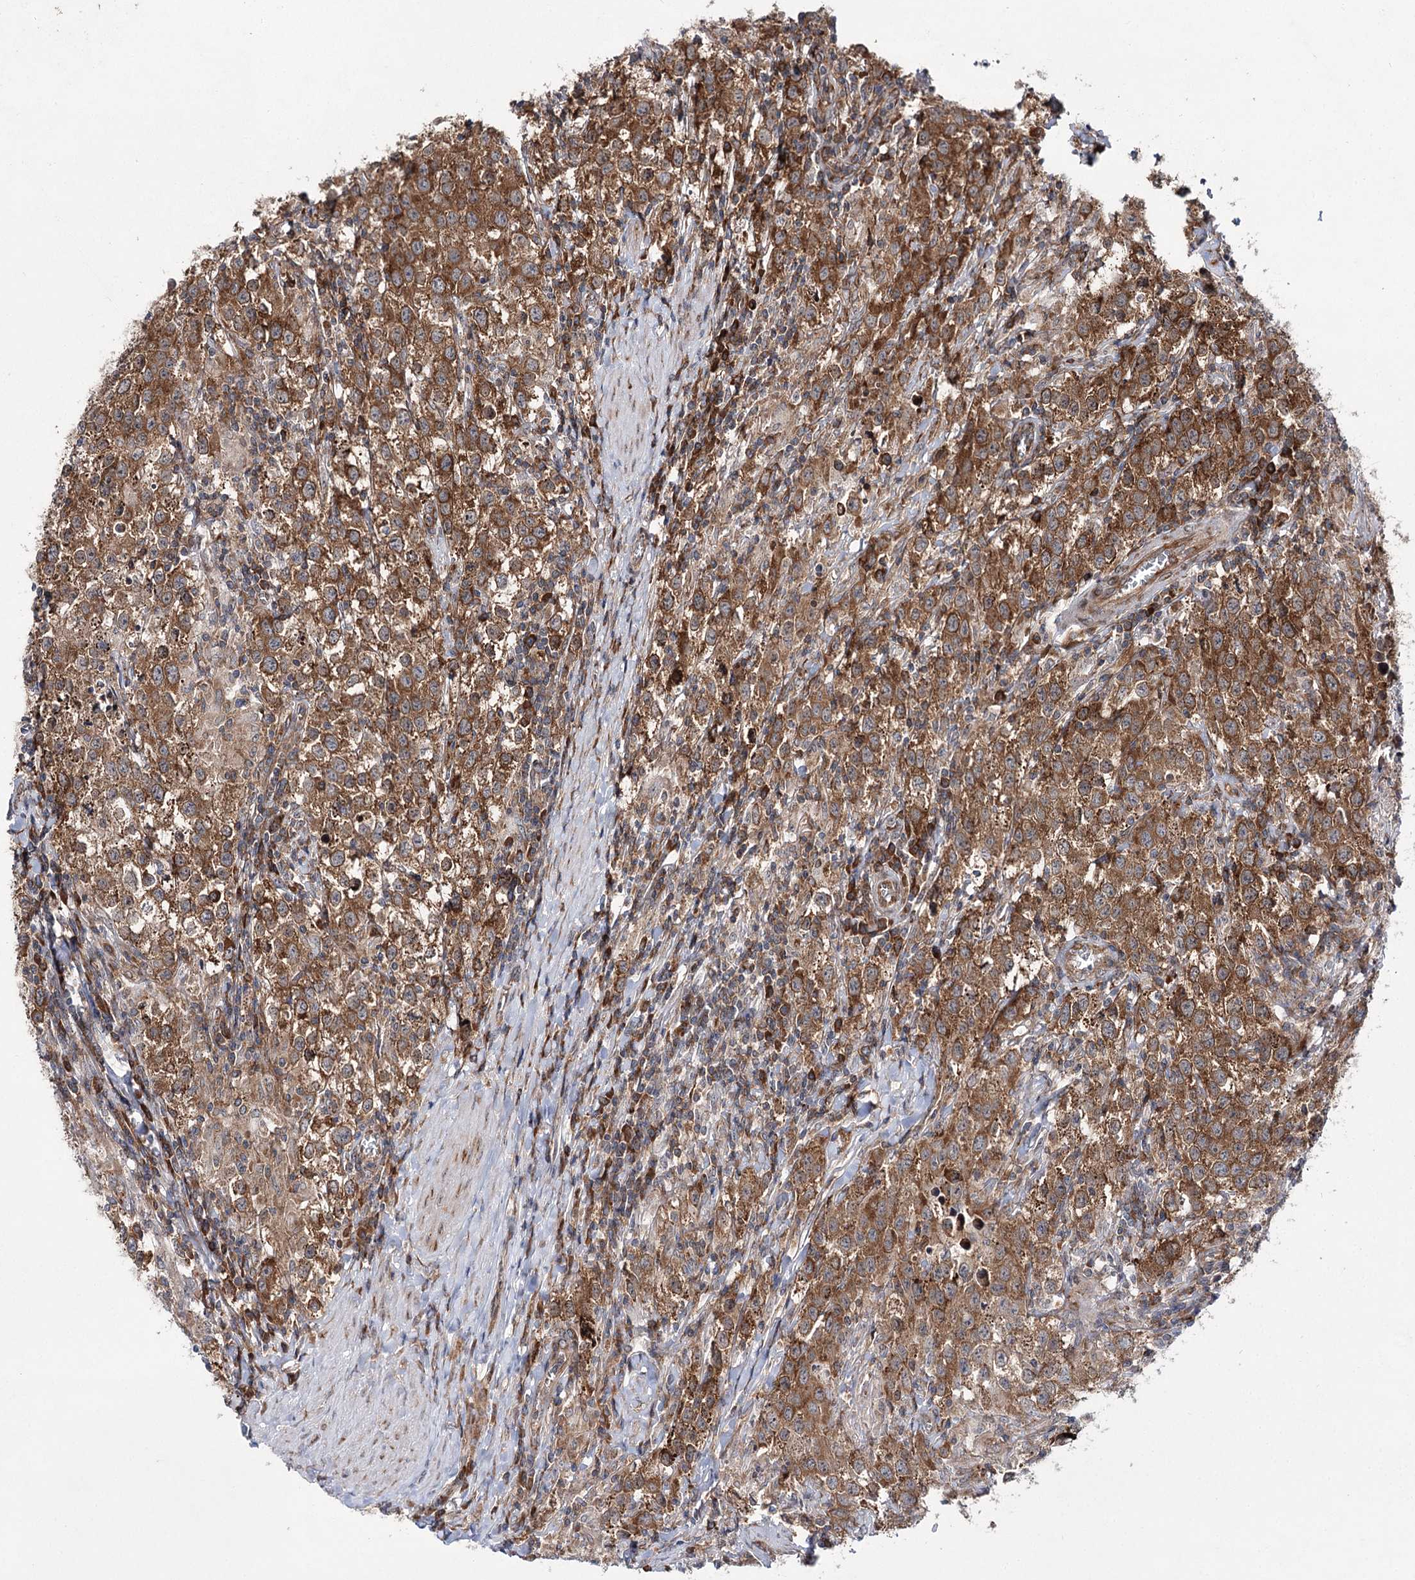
{"staining": {"intensity": "strong", "quantity": ">75%", "location": "cytoplasmic/membranous"}, "tissue": "testis cancer", "cell_type": "Tumor cells", "image_type": "cancer", "snomed": [{"axis": "morphology", "description": "Seminoma, NOS"}, {"axis": "morphology", "description": "Carcinoma, Embryonal, NOS"}, {"axis": "topography", "description": "Testis"}], "caption": "Tumor cells exhibit high levels of strong cytoplasmic/membranous expression in about >75% of cells in human embryonal carcinoma (testis).", "gene": "VWA2", "patient": {"sex": "male", "age": 43}}